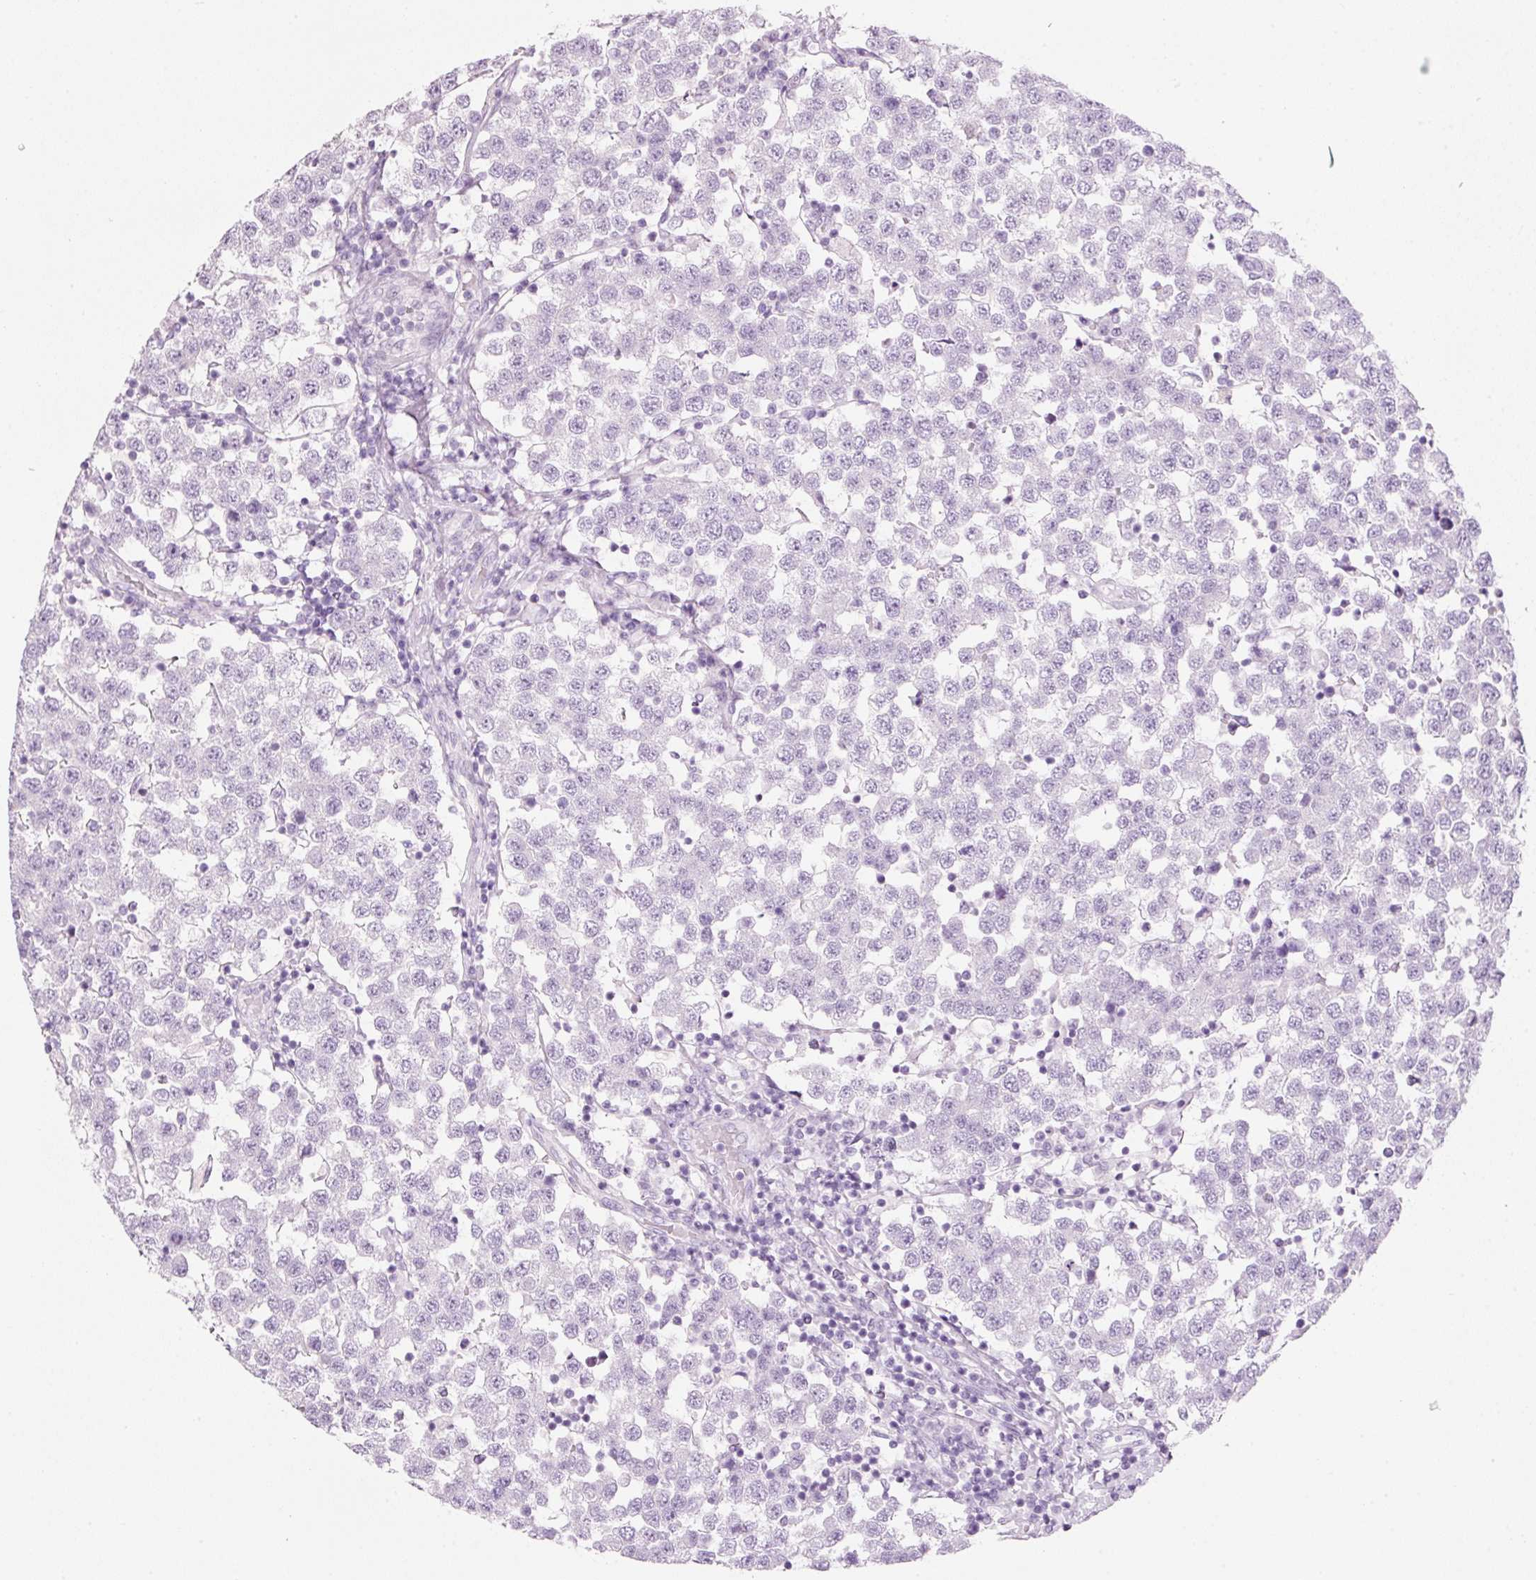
{"staining": {"intensity": "negative", "quantity": "none", "location": "none"}, "tissue": "testis cancer", "cell_type": "Tumor cells", "image_type": "cancer", "snomed": [{"axis": "morphology", "description": "Seminoma, NOS"}, {"axis": "topography", "description": "Testis"}], "caption": "Protein analysis of testis cancer (seminoma) reveals no significant expression in tumor cells.", "gene": "CMA1", "patient": {"sex": "male", "age": 34}}